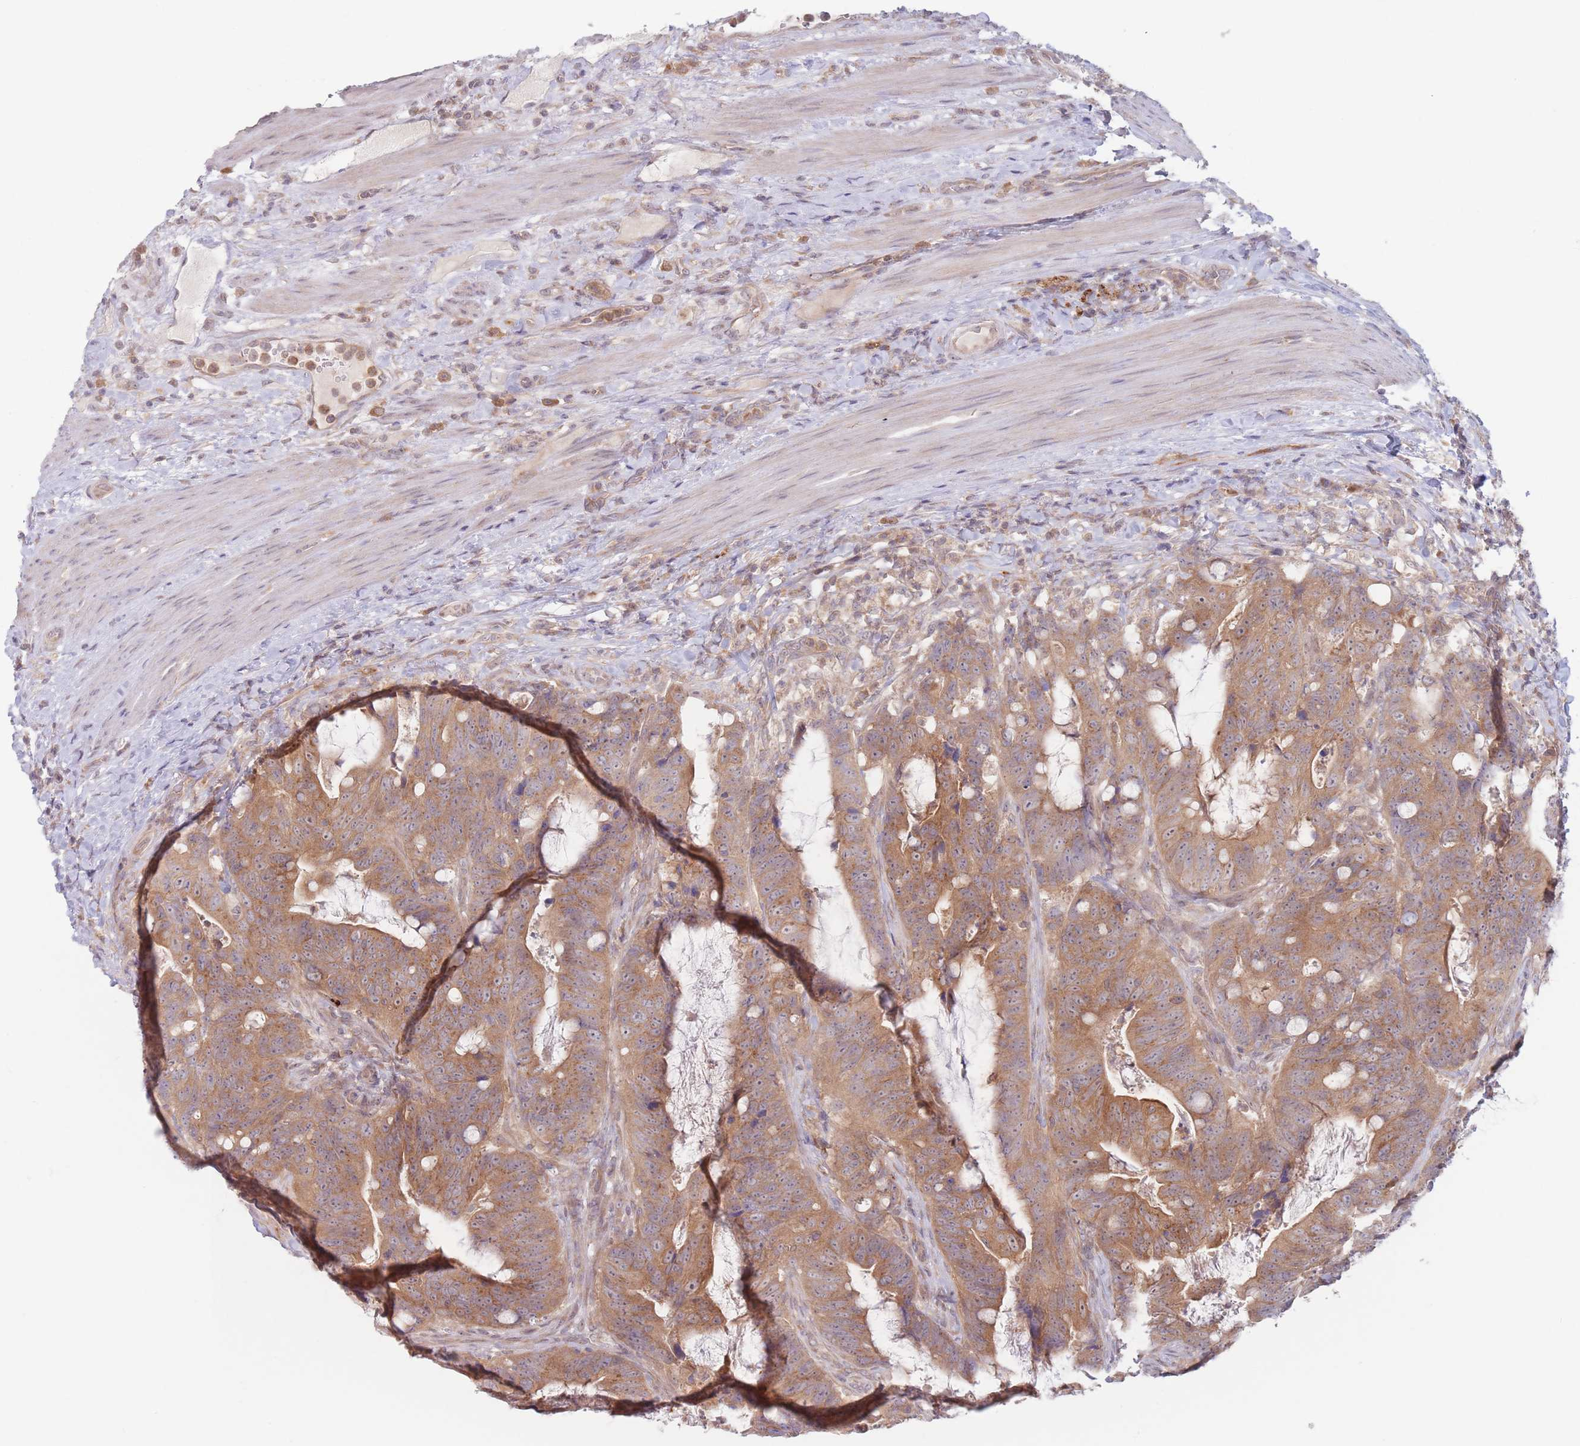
{"staining": {"intensity": "moderate", "quantity": ">75%", "location": "cytoplasmic/membranous,nuclear"}, "tissue": "colorectal cancer", "cell_type": "Tumor cells", "image_type": "cancer", "snomed": [{"axis": "morphology", "description": "Adenocarcinoma, NOS"}, {"axis": "topography", "description": "Colon"}], "caption": "This is an image of IHC staining of colorectal adenocarcinoma, which shows moderate positivity in the cytoplasmic/membranous and nuclear of tumor cells.", "gene": "PPM1A", "patient": {"sex": "female", "age": 82}}